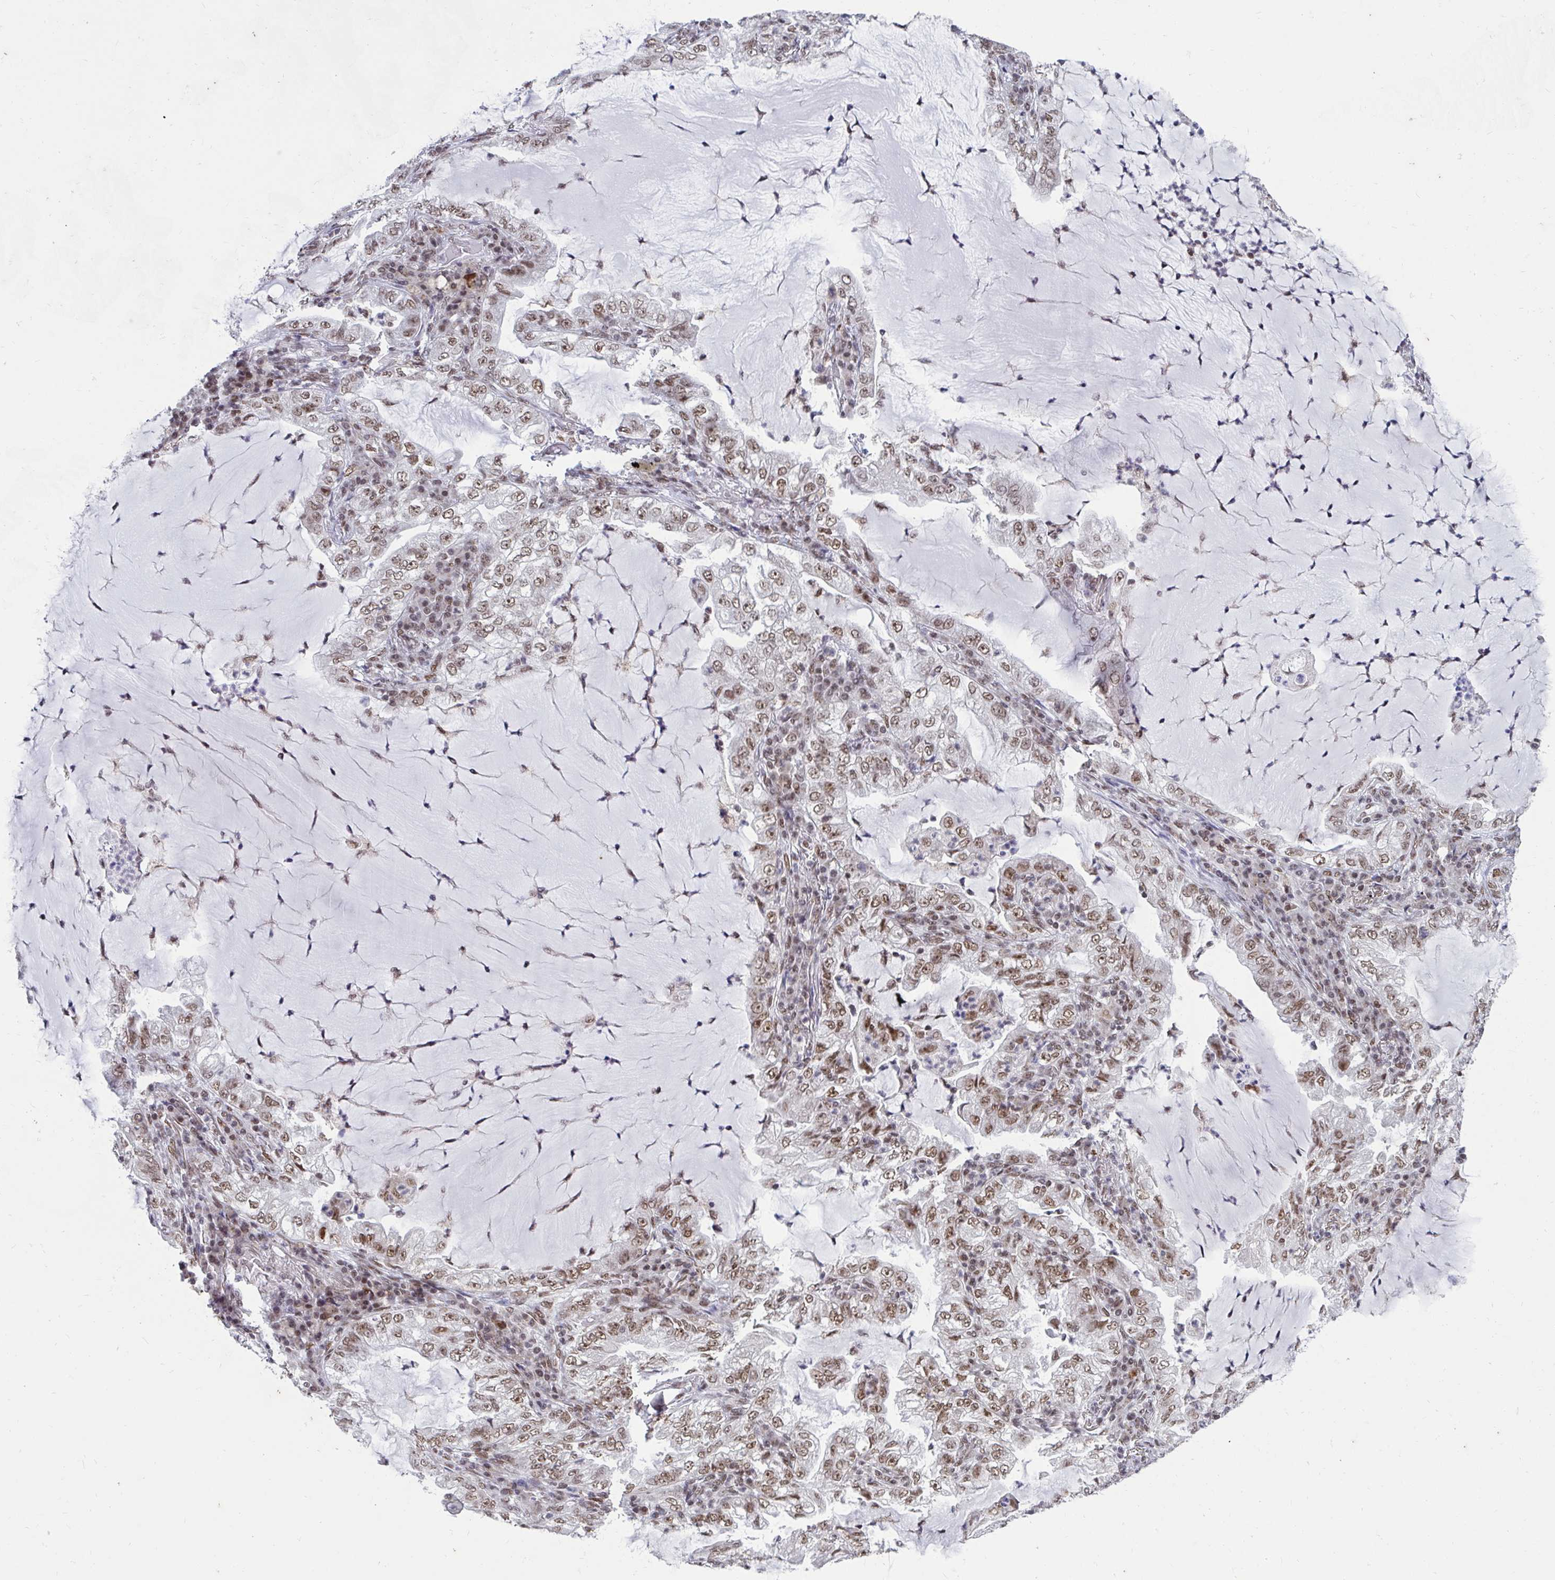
{"staining": {"intensity": "moderate", "quantity": ">75%", "location": "nuclear"}, "tissue": "lung cancer", "cell_type": "Tumor cells", "image_type": "cancer", "snomed": [{"axis": "morphology", "description": "Adenocarcinoma, NOS"}, {"axis": "topography", "description": "Lung"}], "caption": "The image demonstrates a brown stain indicating the presence of a protein in the nuclear of tumor cells in lung cancer (adenocarcinoma).", "gene": "PHF10", "patient": {"sex": "female", "age": 73}}